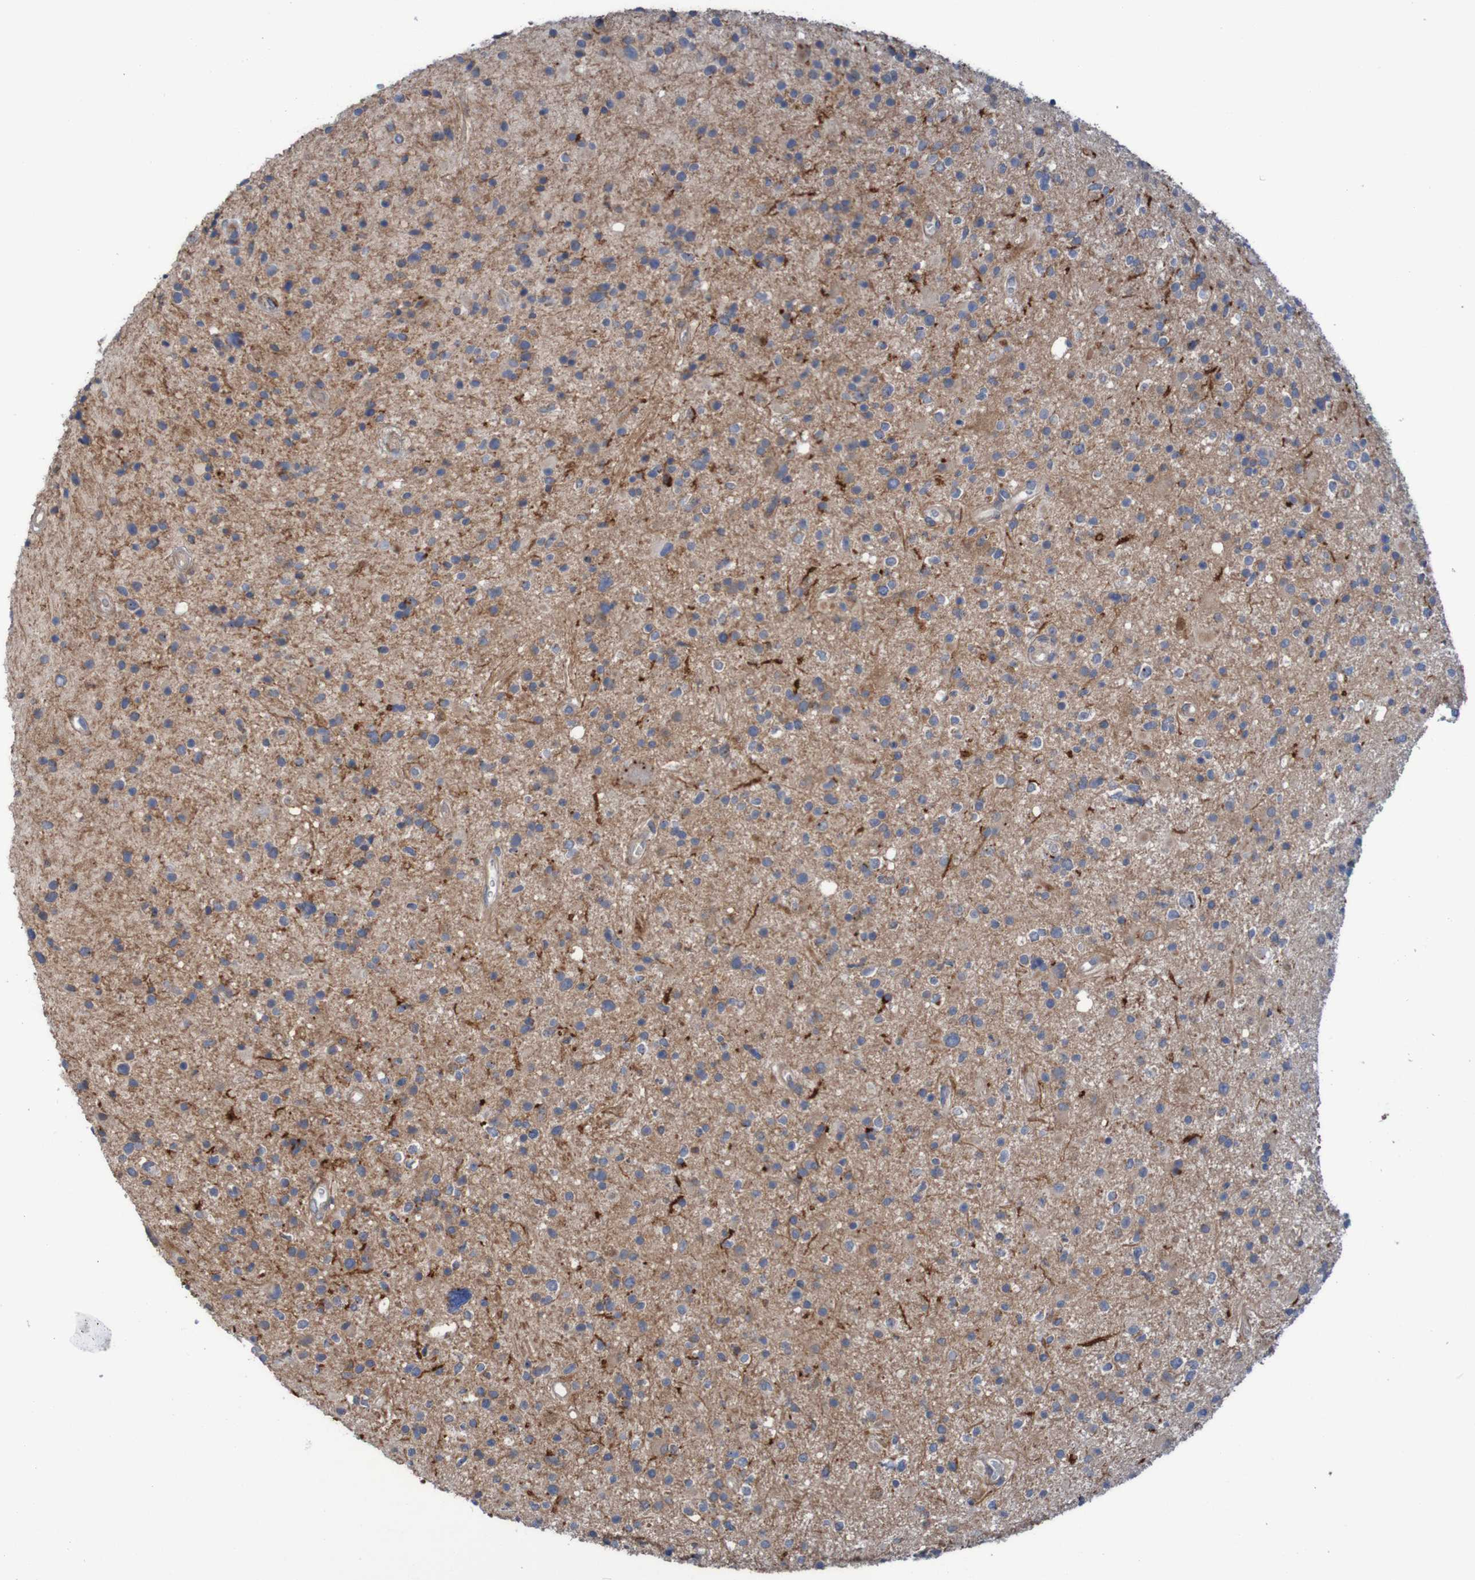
{"staining": {"intensity": "negative", "quantity": "none", "location": "none"}, "tissue": "glioma", "cell_type": "Tumor cells", "image_type": "cancer", "snomed": [{"axis": "morphology", "description": "Glioma, malignant, High grade"}, {"axis": "topography", "description": "Brain"}], "caption": "Micrograph shows no protein expression in tumor cells of glioma tissue. Brightfield microscopy of IHC stained with DAB (brown) and hematoxylin (blue), captured at high magnification.", "gene": "PDGFB", "patient": {"sex": "male", "age": 33}}